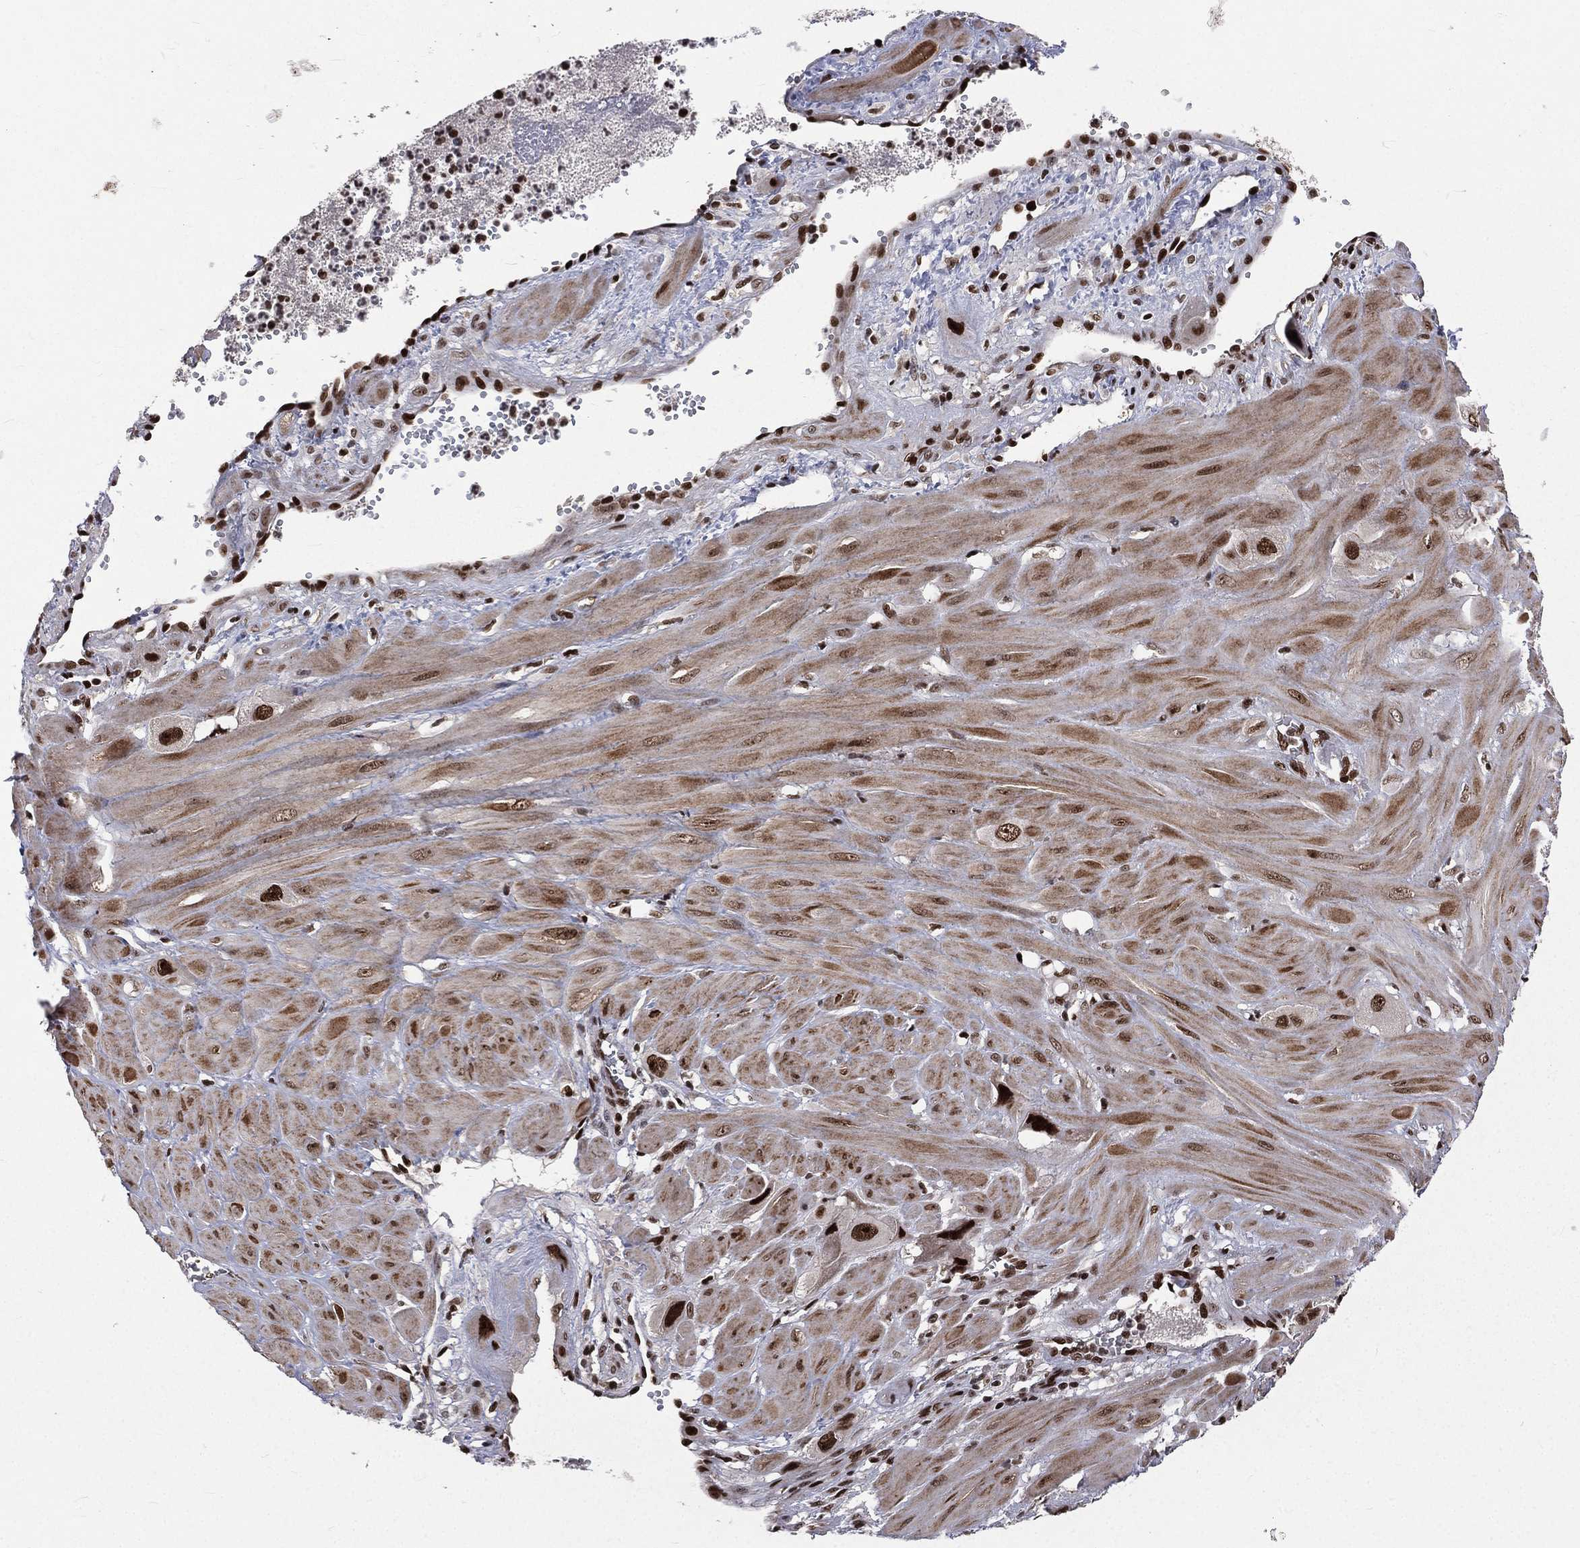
{"staining": {"intensity": "strong", "quantity": "25%-75%", "location": "nuclear"}, "tissue": "cervical cancer", "cell_type": "Tumor cells", "image_type": "cancer", "snomed": [{"axis": "morphology", "description": "Squamous cell carcinoma, NOS"}, {"axis": "topography", "description": "Cervix"}], "caption": "A histopathology image of human squamous cell carcinoma (cervical) stained for a protein exhibits strong nuclear brown staining in tumor cells.", "gene": "POLB", "patient": {"sex": "female", "age": 34}}